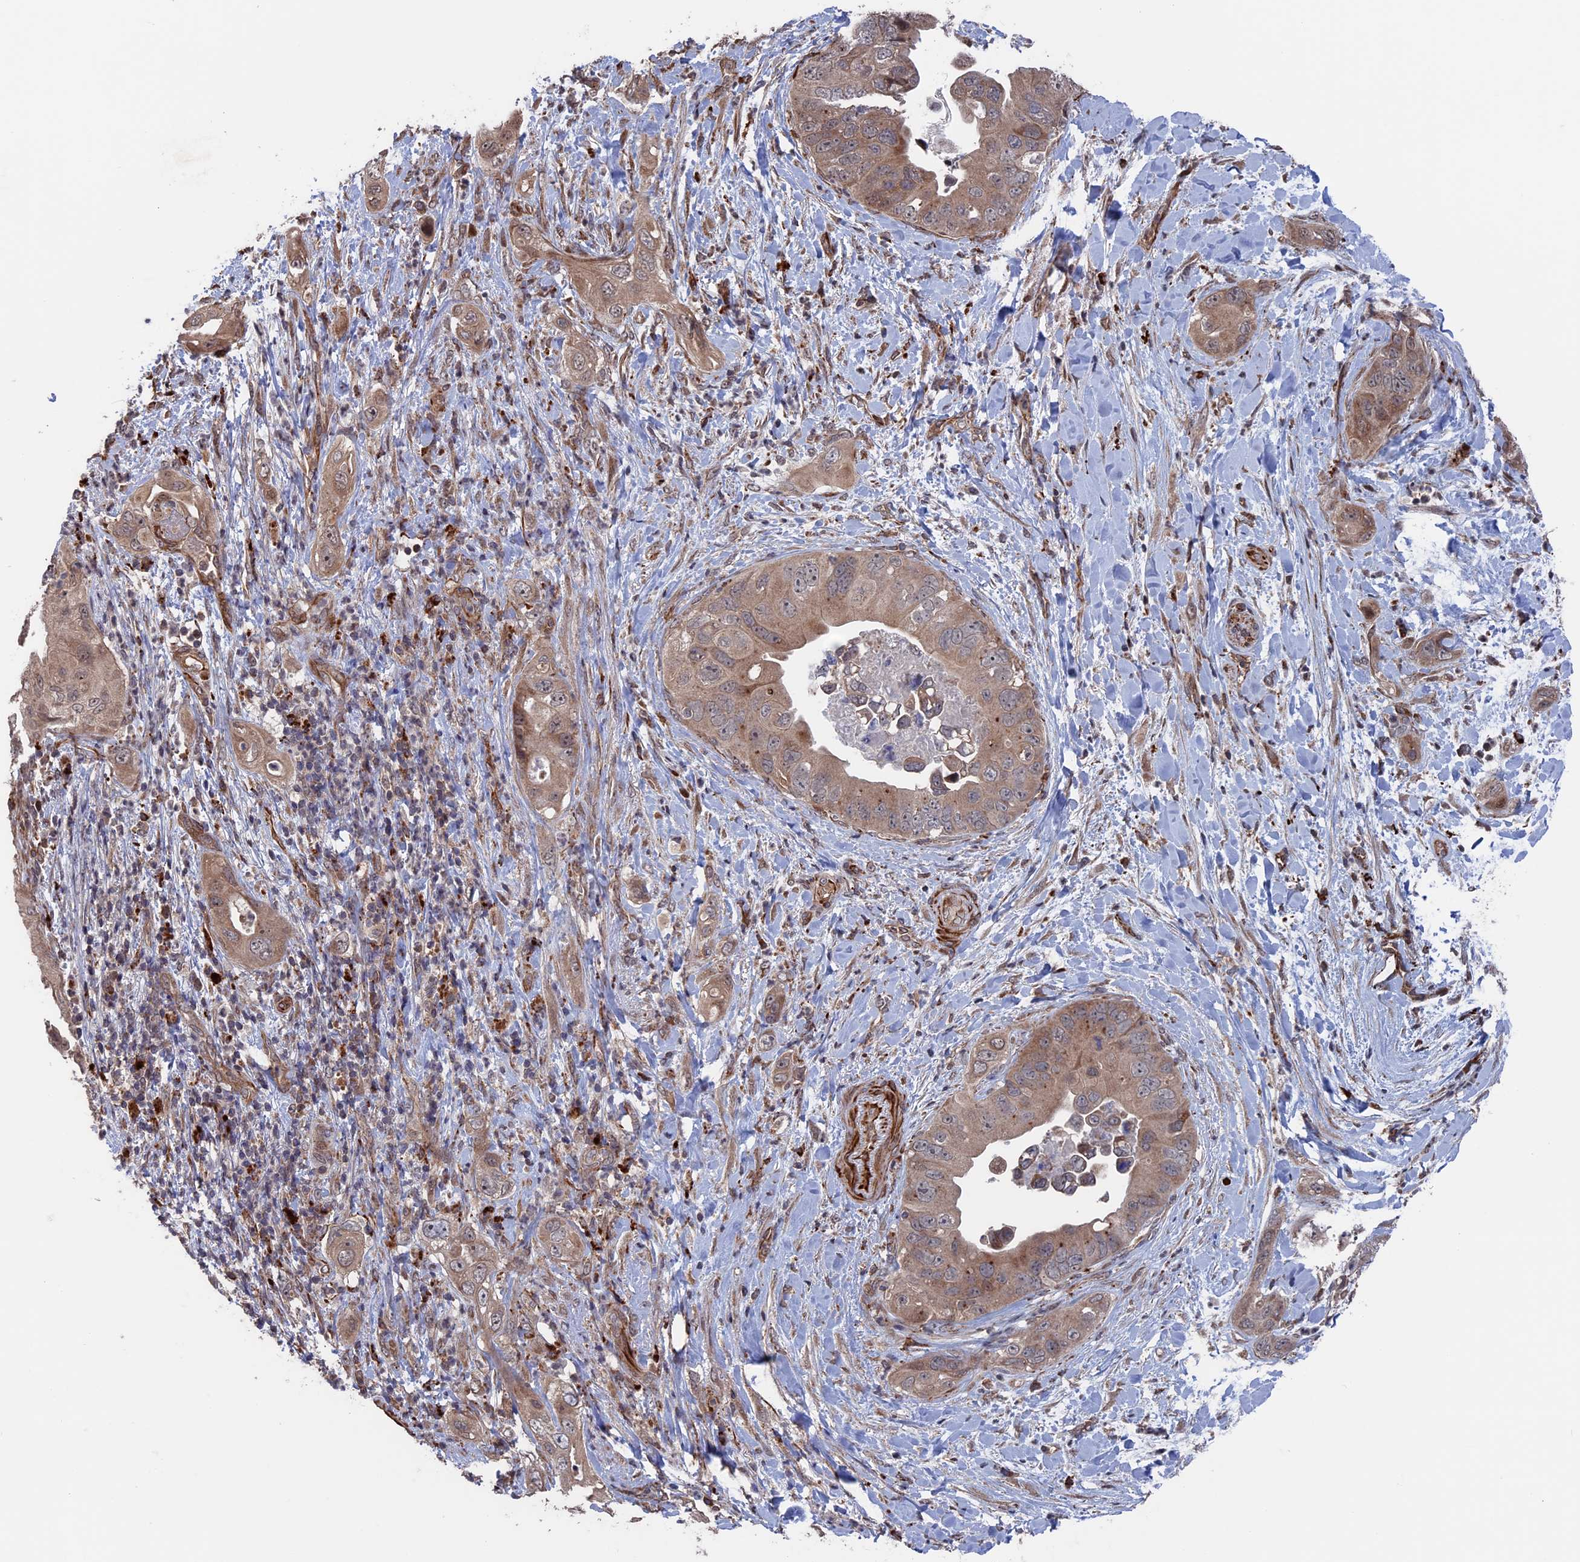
{"staining": {"intensity": "moderate", "quantity": ">75%", "location": "cytoplasmic/membranous"}, "tissue": "pancreatic cancer", "cell_type": "Tumor cells", "image_type": "cancer", "snomed": [{"axis": "morphology", "description": "Adenocarcinoma, NOS"}, {"axis": "topography", "description": "Pancreas"}], "caption": "The photomicrograph displays immunohistochemical staining of pancreatic adenocarcinoma. There is moderate cytoplasmic/membranous staining is present in about >75% of tumor cells.", "gene": "PLA2G15", "patient": {"sex": "female", "age": 78}}